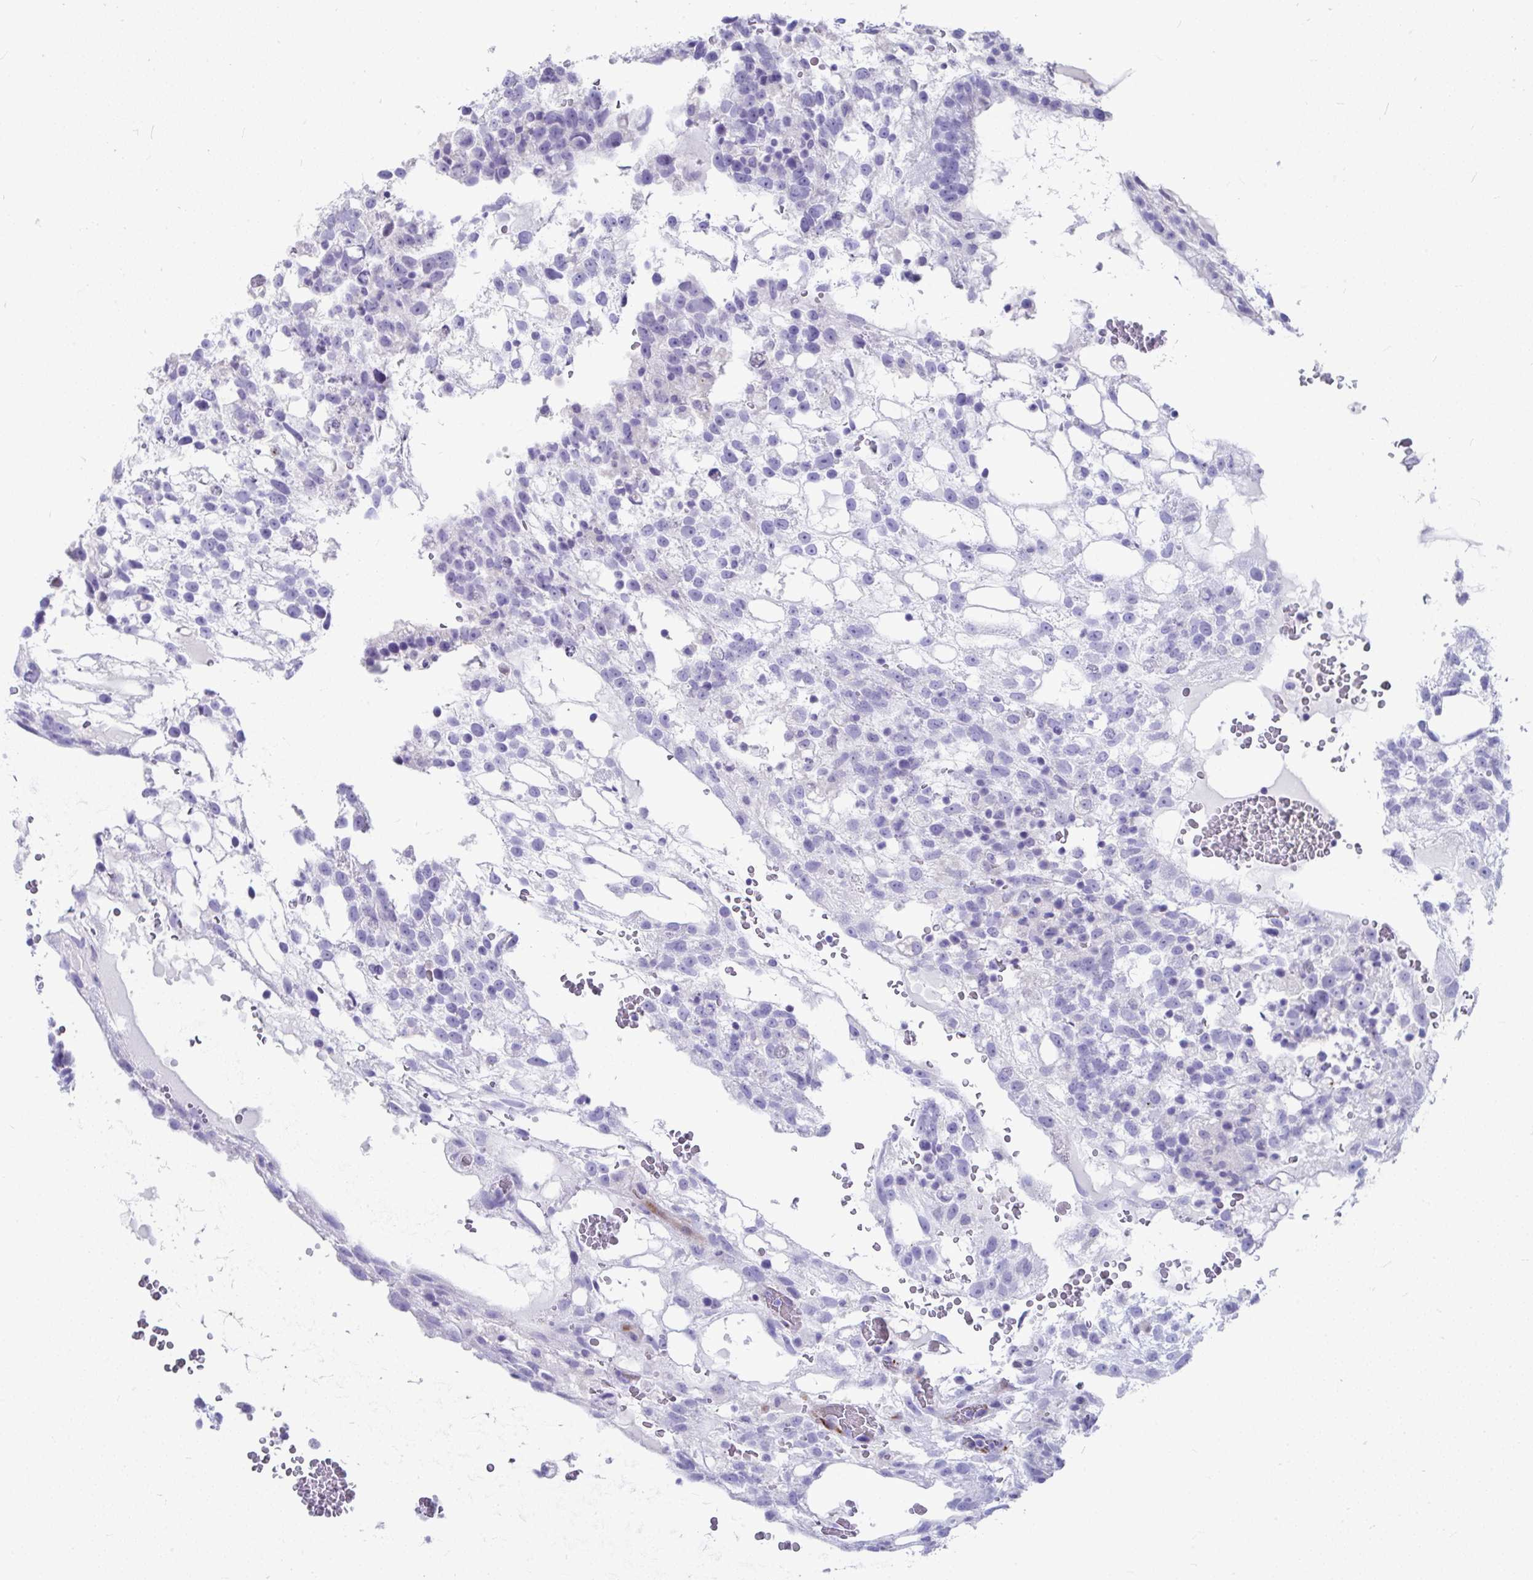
{"staining": {"intensity": "negative", "quantity": "none", "location": "none"}, "tissue": "testis cancer", "cell_type": "Tumor cells", "image_type": "cancer", "snomed": [{"axis": "morphology", "description": "Normal tissue, NOS"}, {"axis": "morphology", "description": "Carcinoma, Embryonal, NOS"}, {"axis": "topography", "description": "Testis"}], "caption": "There is no significant expression in tumor cells of testis cancer (embryonal carcinoma).", "gene": "GRXCR2", "patient": {"sex": "male", "age": 32}}